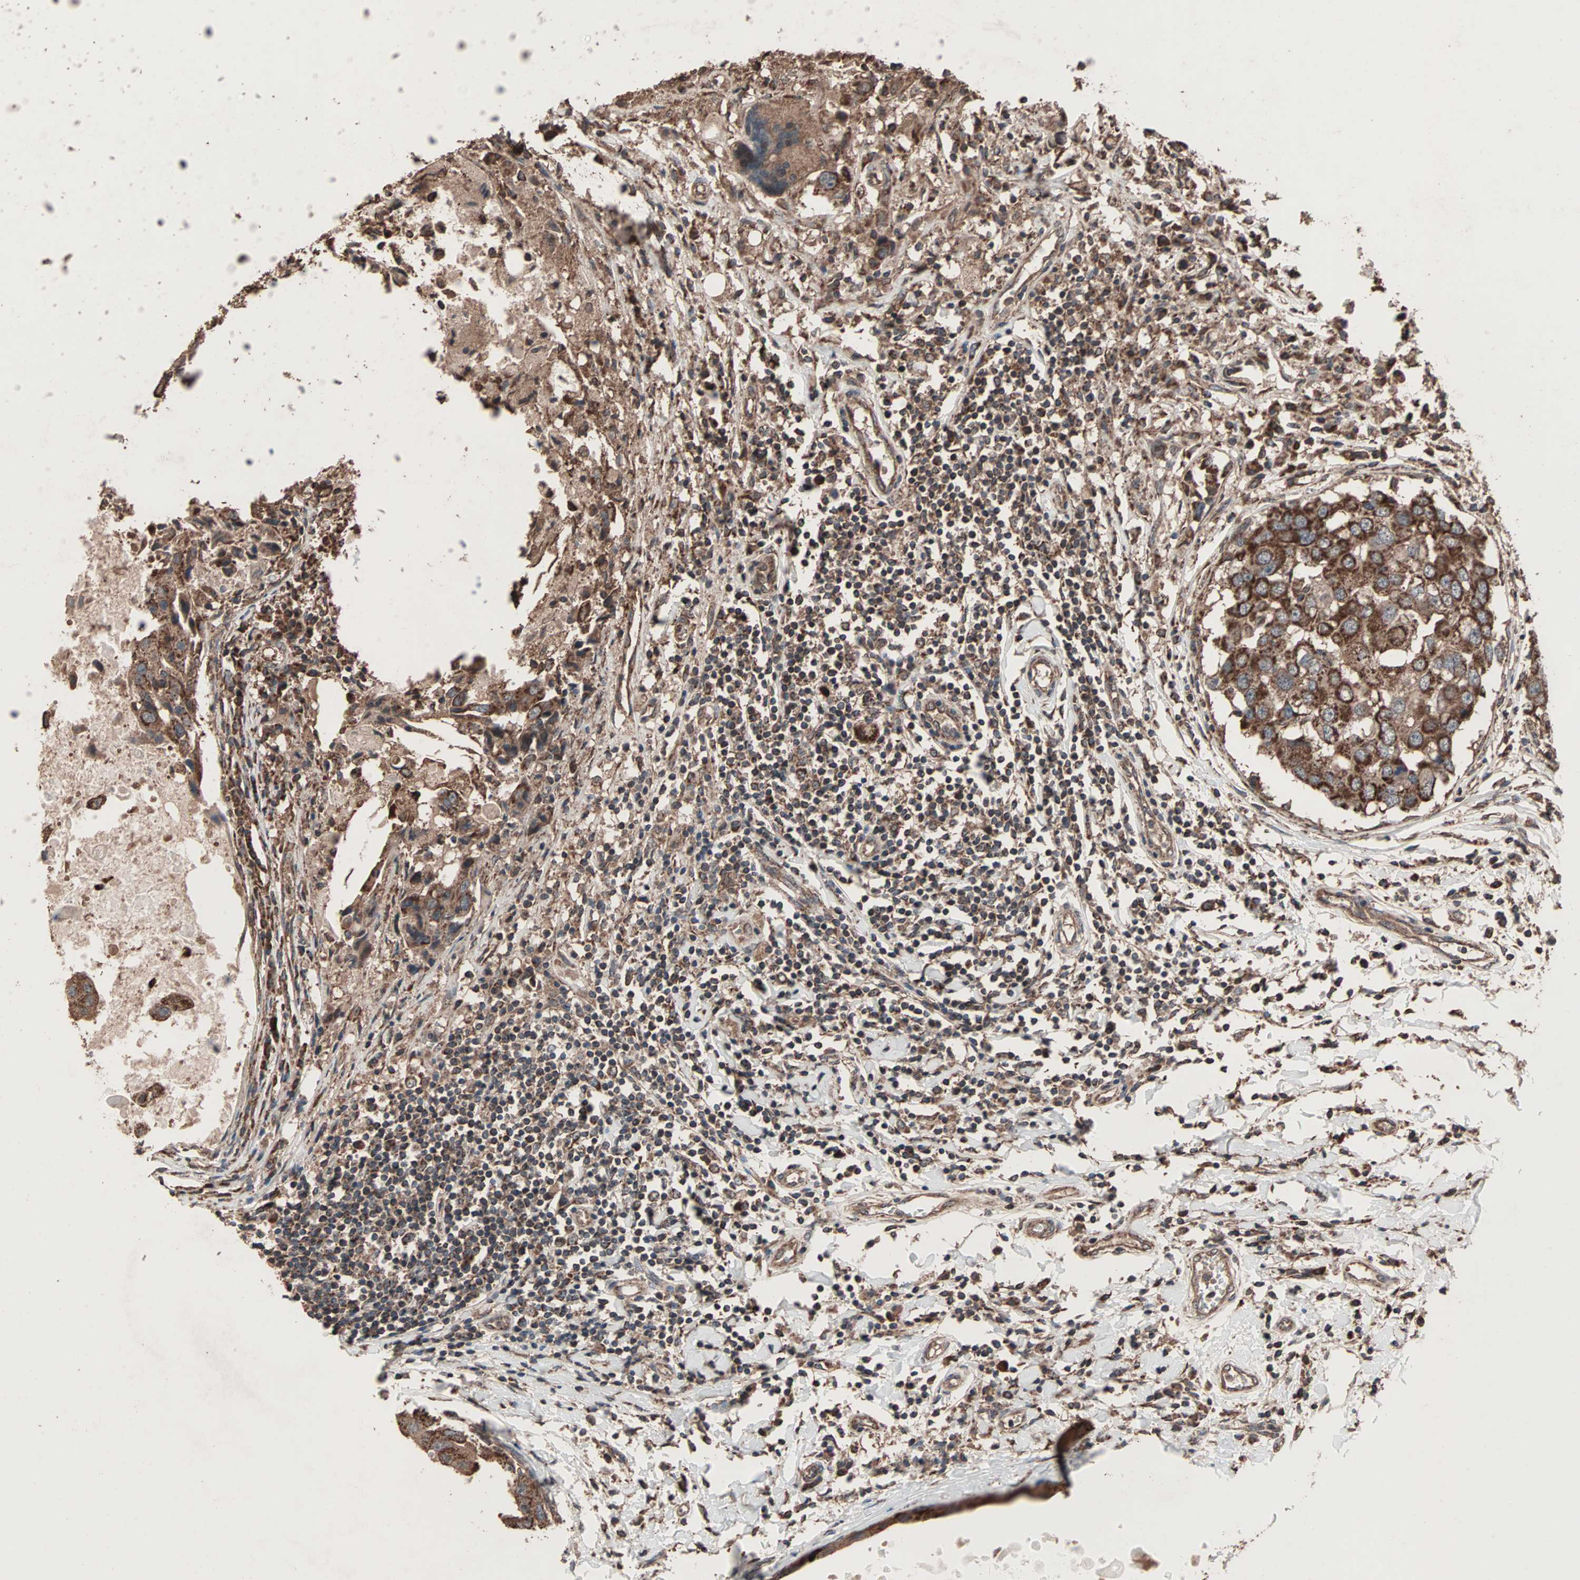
{"staining": {"intensity": "strong", "quantity": ">75%", "location": "cytoplasmic/membranous"}, "tissue": "breast cancer", "cell_type": "Tumor cells", "image_type": "cancer", "snomed": [{"axis": "morphology", "description": "Duct carcinoma"}, {"axis": "topography", "description": "Breast"}], "caption": "Immunohistochemical staining of human breast invasive ductal carcinoma demonstrates strong cytoplasmic/membranous protein positivity in about >75% of tumor cells.", "gene": "MRPL2", "patient": {"sex": "female", "age": 27}}